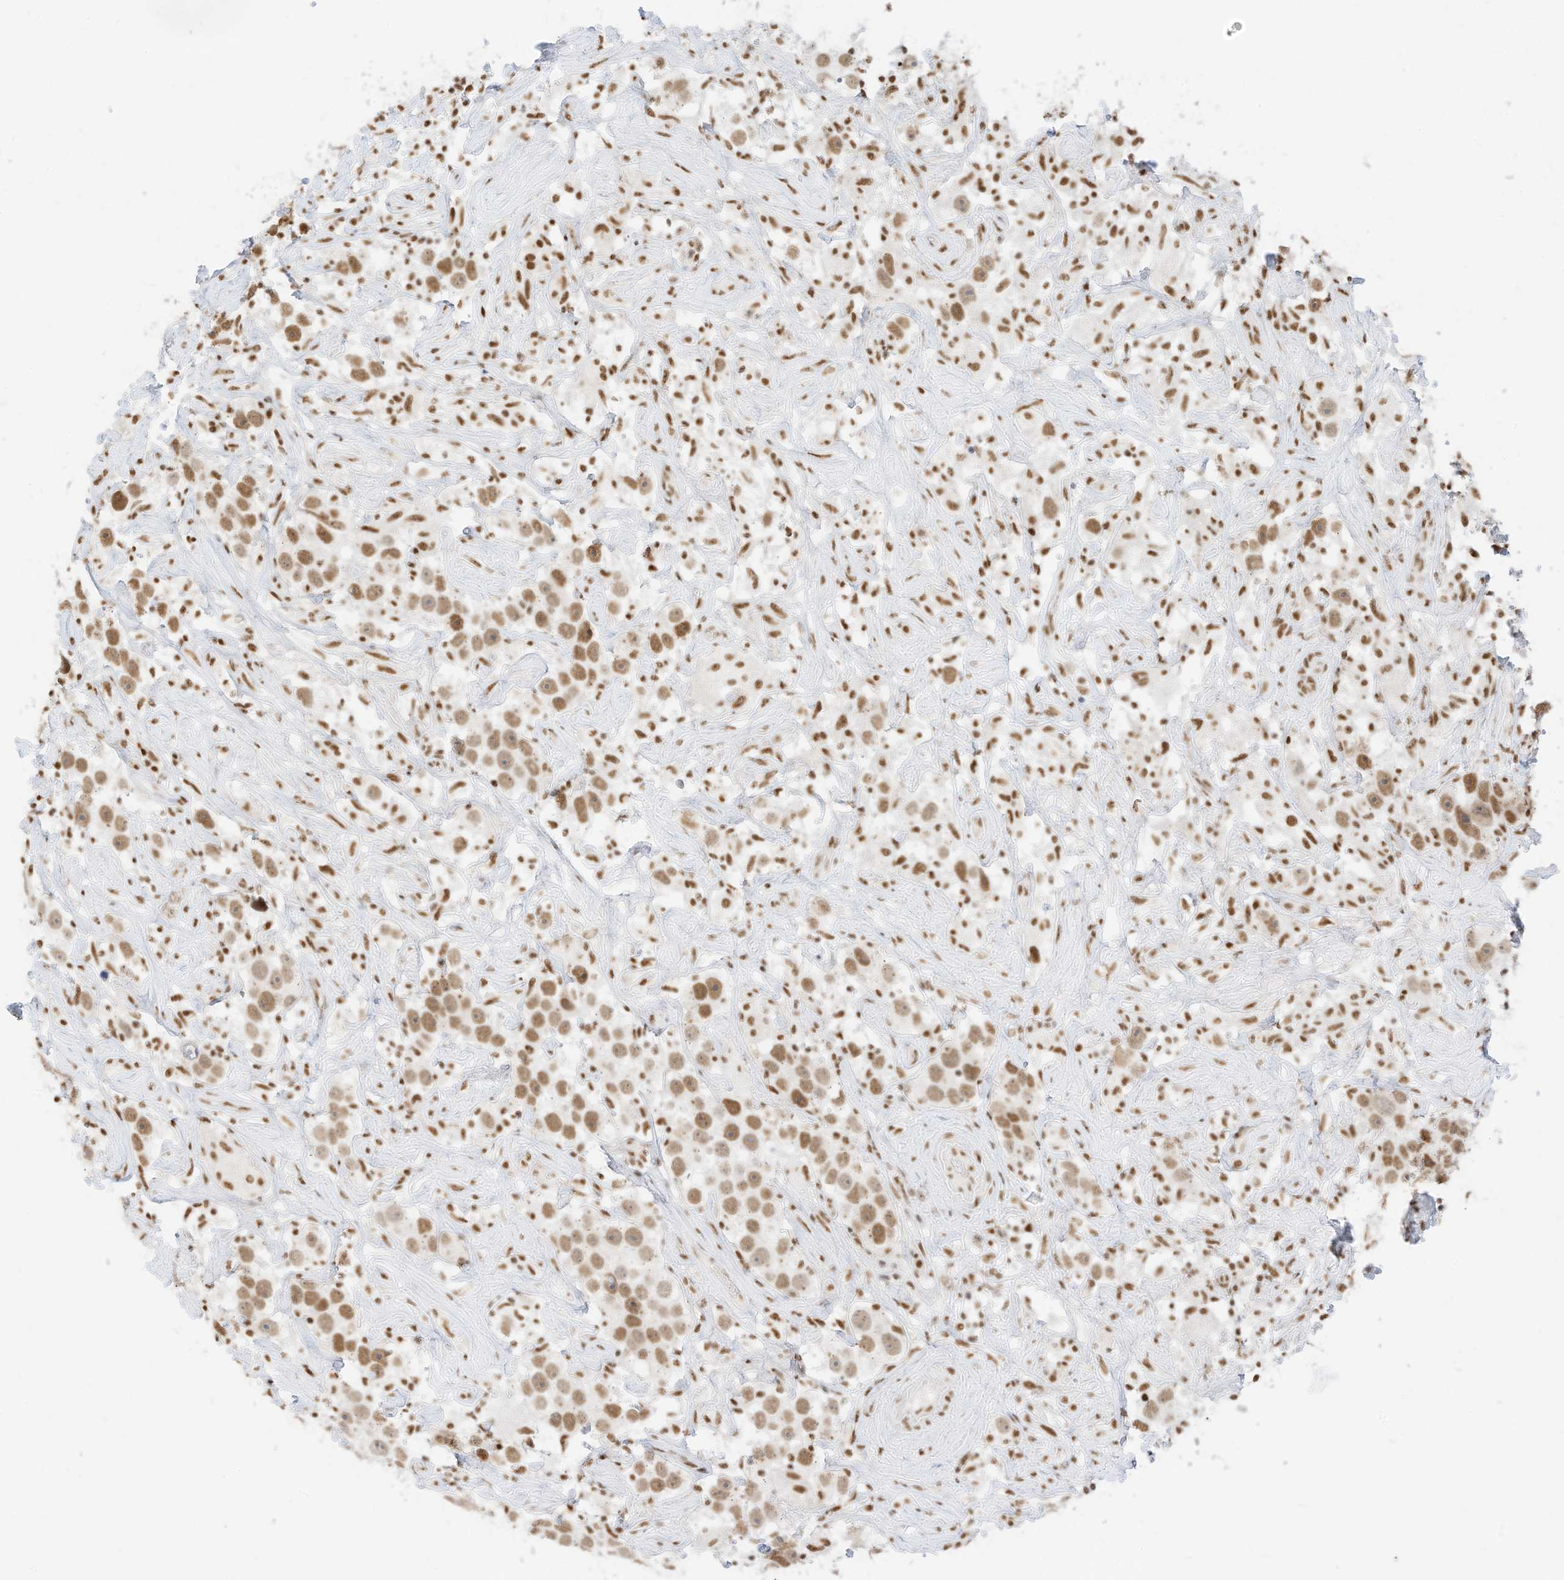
{"staining": {"intensity": "moderate", "quantity": ">75%", "location": "nuclear"}, "tissue": "testis cancer", "cell_type": "Tumor cells", "image_type": "cancer", "snomed": [{"axis": "morphology", "description": "Seminoma, NOS"}, {"axis": "topography", "description": "Testis"}], "caption": "DAB (3,3'-diaminobenzidine) immunohistochemical staining of human testis cancer exhibits moderate nuclear protein positivity in approximately >75% of tumor cells. (Stains: DAB (3,3'-diaminobenzidine) in brown, nuclei in blue, Microscopy: brightfield microscopy at high magnification).", "gene": "SMARCA2", "patient": {"sex": "male", "age": 49}}